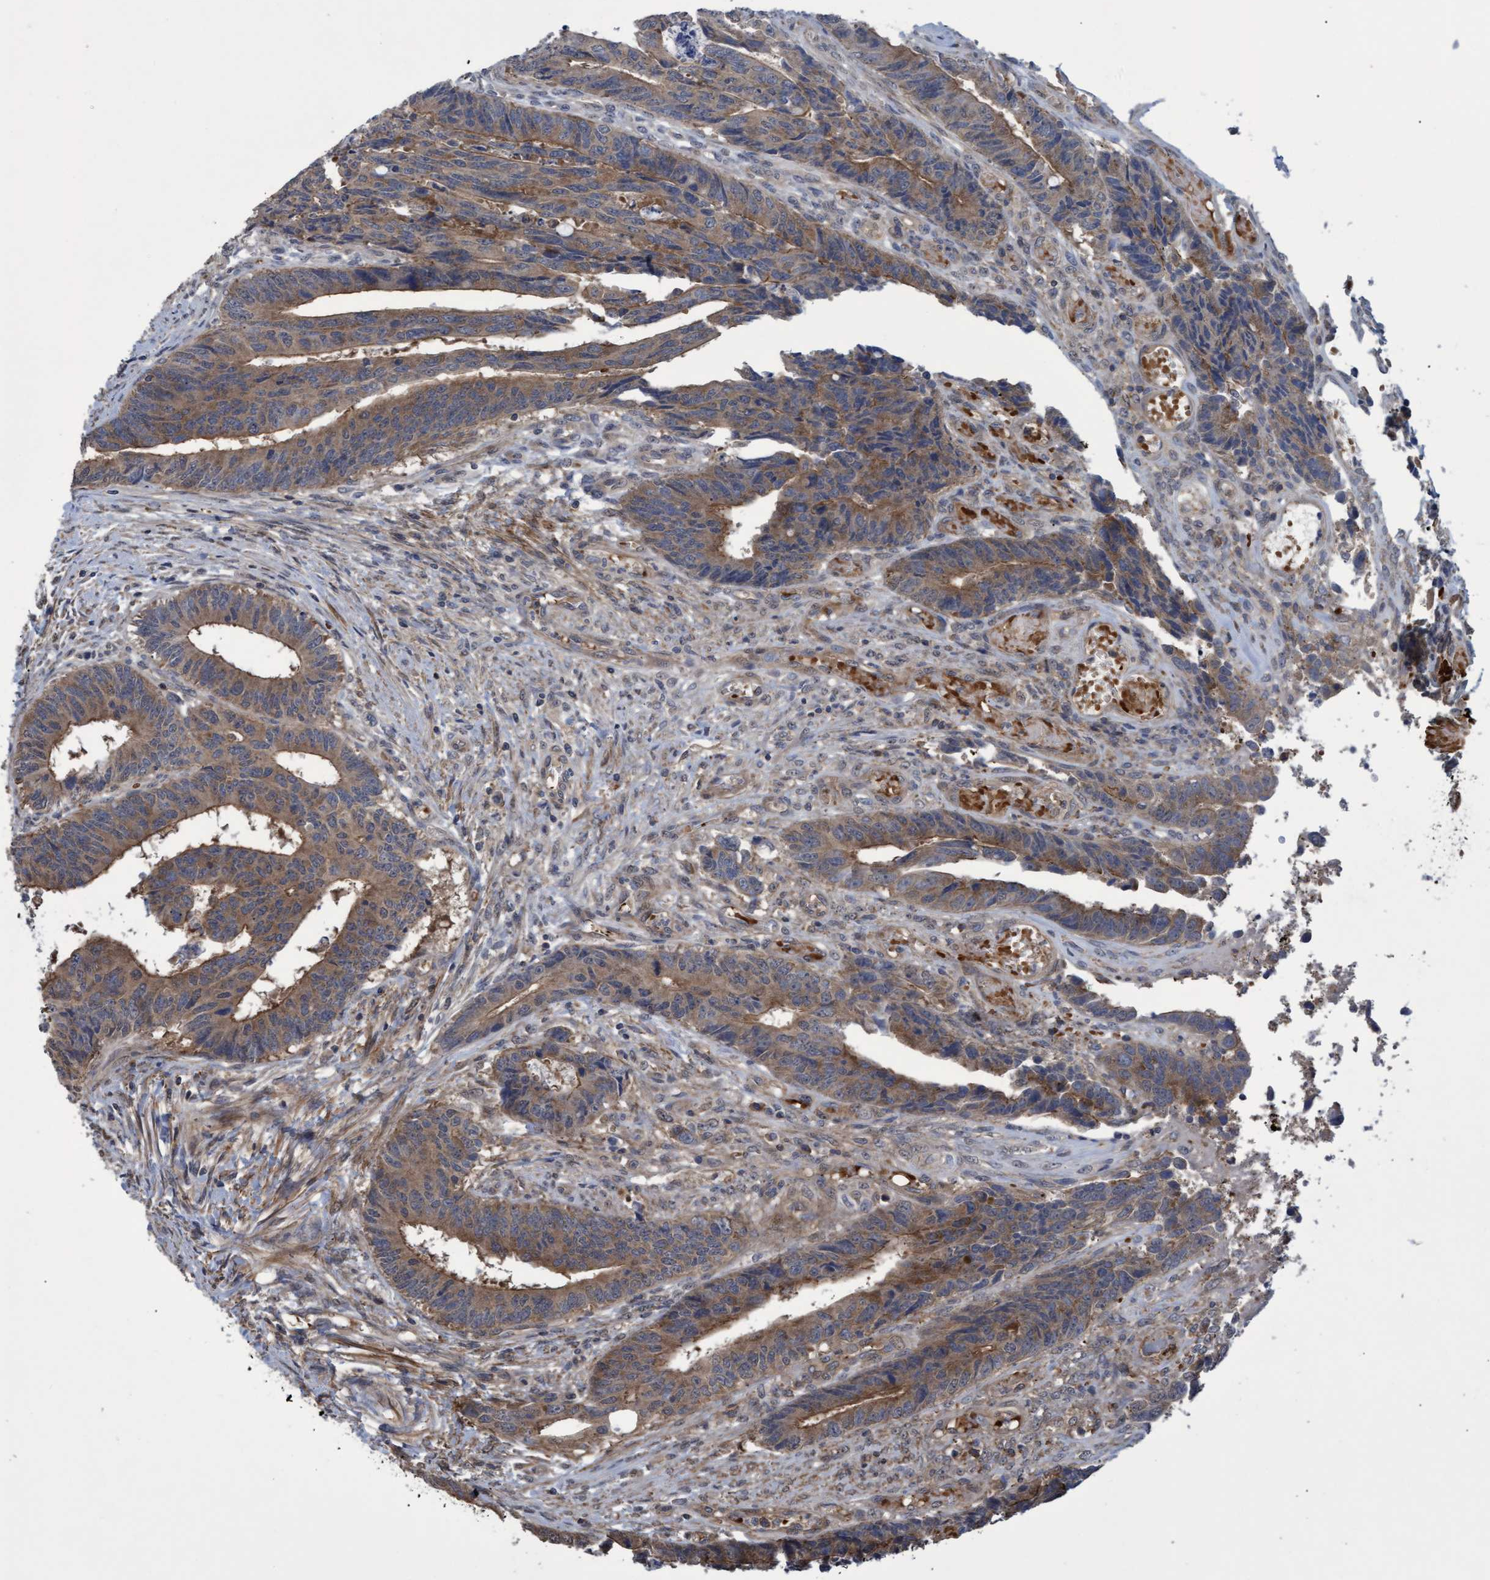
{"staining": {"intensity": "moderate", "quantity": ">75%", "location": "cytoplasmic/membranous"}, "tissue": "colorectal cancer", "cell_type": "Tumor cells", "image_type": "cancer", "snomed": [{"axis": "morphology", "description": "Adenocarcinoma, NOS"}, {"axis": "topography", "description": "Rectum"}], "caption": "Colorectal cancer was stained to show a protein in brown. There is medium levels of moderate cytoplasmic/membranous positivity in about >75% of tumor cells. (IHC, brightfield microscopy, high magnification).", "gene": "NAA15", "patient": {"sex": "male", "age": 84}}